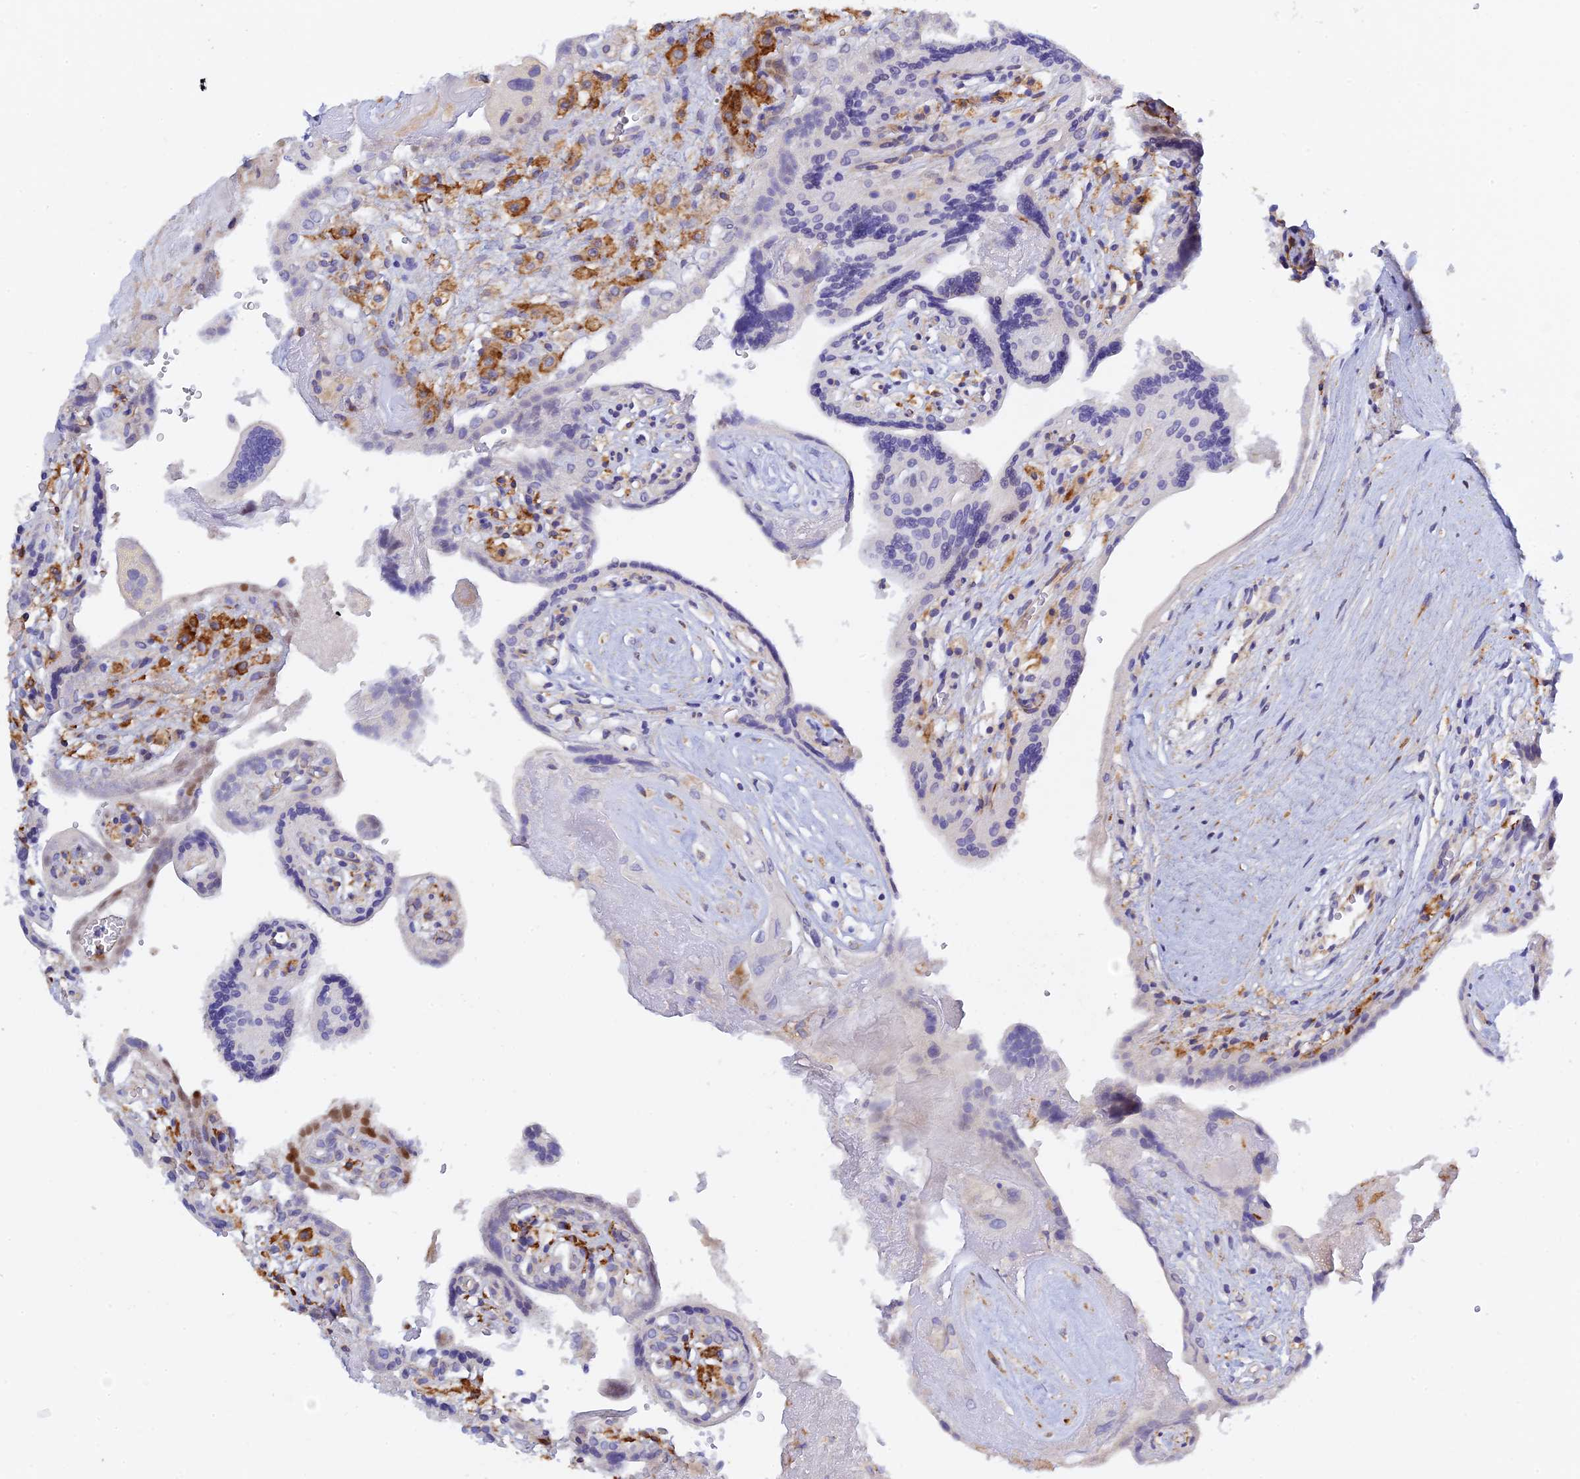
{"staining": {"intensity": "negative", "quantity": "none", "location": "none"}, "tissue": "placenta", "cell_type": "Decidual cells", "image_type": "normal", "snomed": [{"axis": "morphology", "description": "Normal tissue, NOS"}, {"axis": "topography", "description": "Placenta"}], "caption": "Decidual cells are negative for brown protein staining in unremarkable placenta. (Stains: DAB (3,3'-diaminobenzidine) immunohistochemistry (IHC) with hematoxylin counter stain, Microscopy: brightfield microscopy at high magnification).", "gene": "RPGRIP1L", "patient": {"sex": "female", "age": 37}}